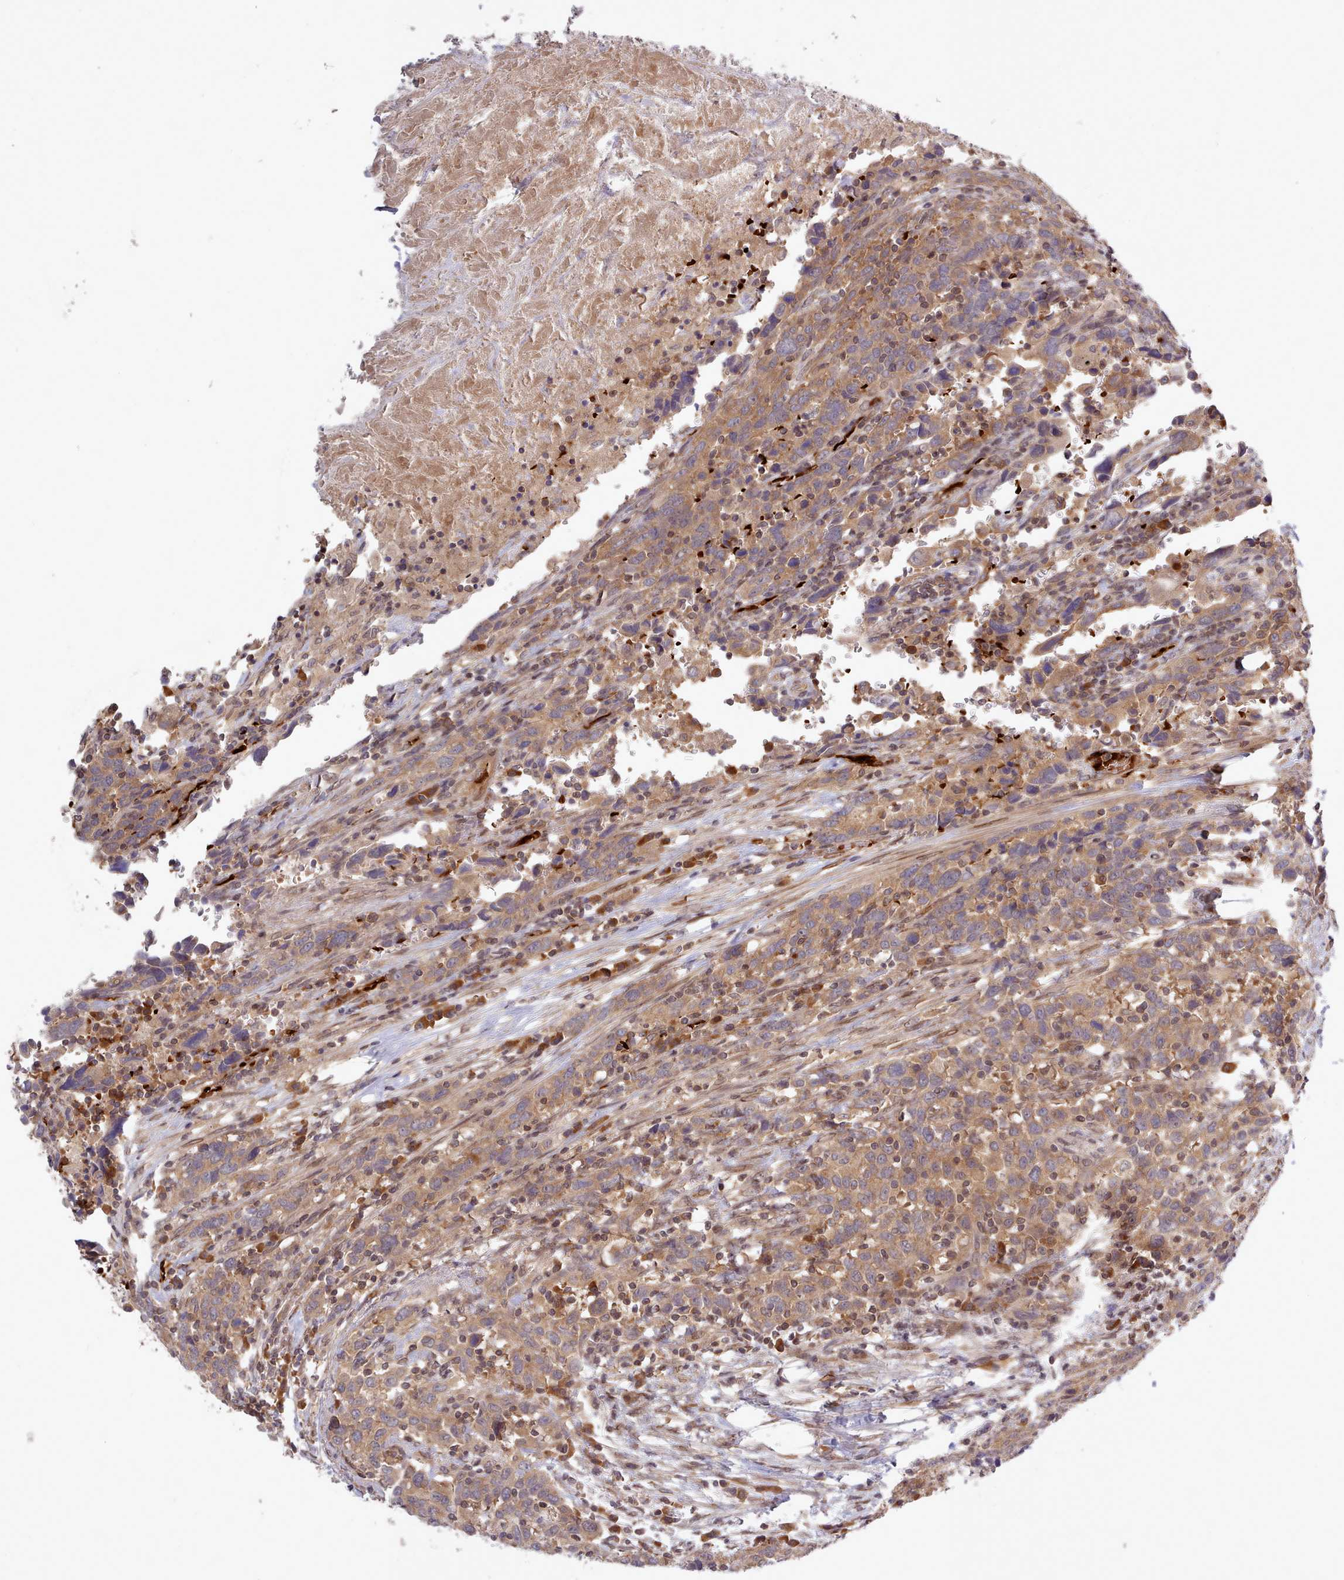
{"staining": {"intensity": "moderate", "quantity": ">75%", "location": "cytoplasmic/membranous"}, "tissue": "urothelial cancer", "cell_type": "Tumor cells", "image_type": "cancer", "snomed": [{"axis": "morphology", "description": "Urothelial carcinoma, High grade"}, {"axis": "topography", "description": "Urinary bladder"}], "caption": "Urothelial cancer stained for a protein (brown) exhibits moderate cytoplasmic/membranous positive positivity in about >75% of tumor cells.", "gene": "UBE2G1", "patient": {"sex": "male", "age": 61}}